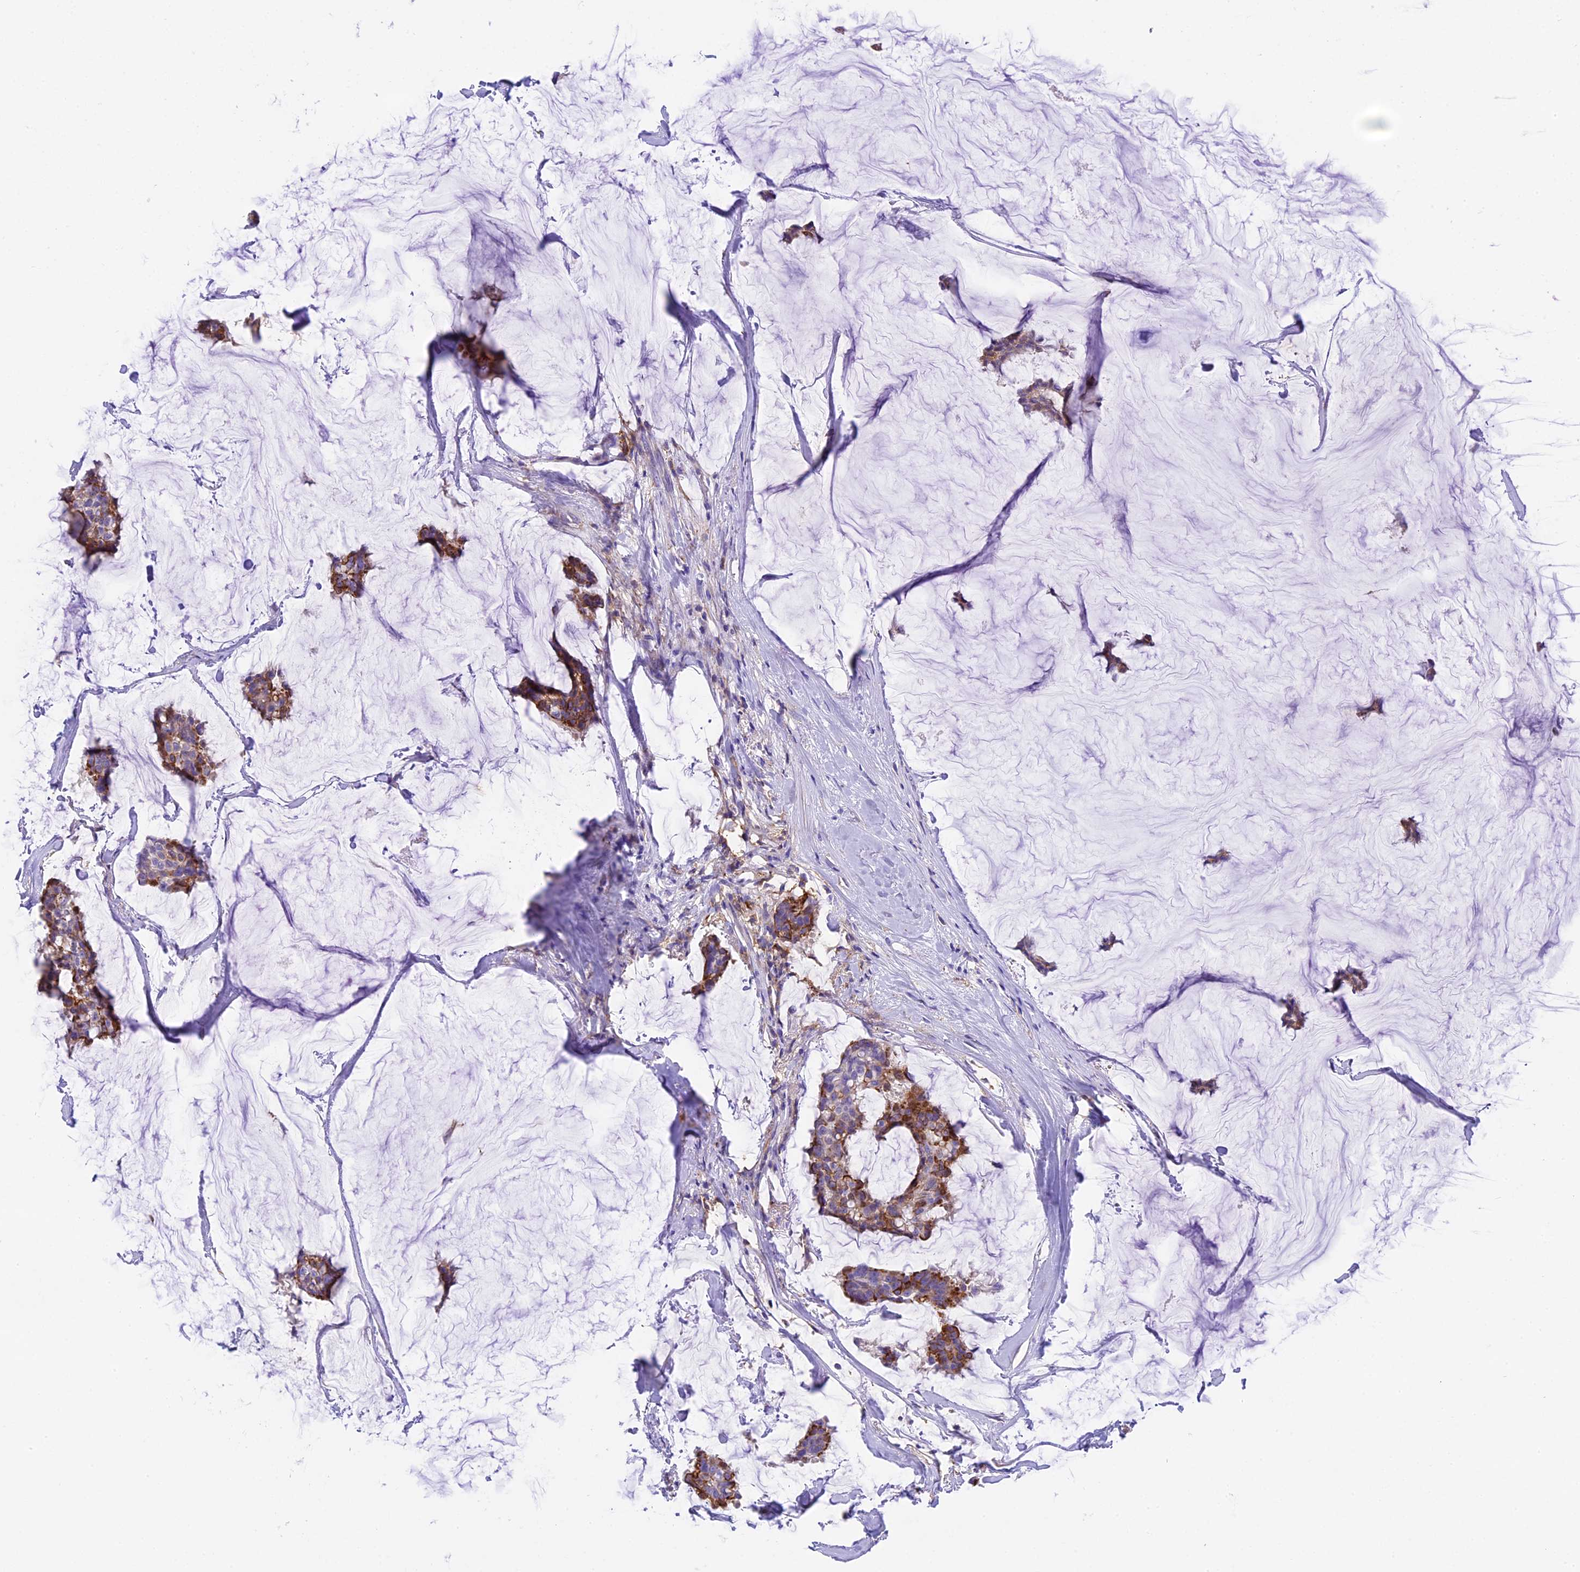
{"staining": {"intensity": "strong", "quantity": "25%-75%", "location": "cytoplasmic/membranous"}, "tissue": "breast cancer", "cell_type": "Tumor cells", "image_type": "cancer", "snomed": [{"axis": "morphology", "description": "Duct carcinoma"}, {"axis": "topography", "description": "Breast"}], "caption": "Breast cancer (invasive ductal carcinoma) stained with a brown dye demonstrates strong cytoplasmic/membranous positive expression in approximately 25%-75% of tumor cells.", "gene": "NOD2", "patient": {"sex": "female", "age": 93}}